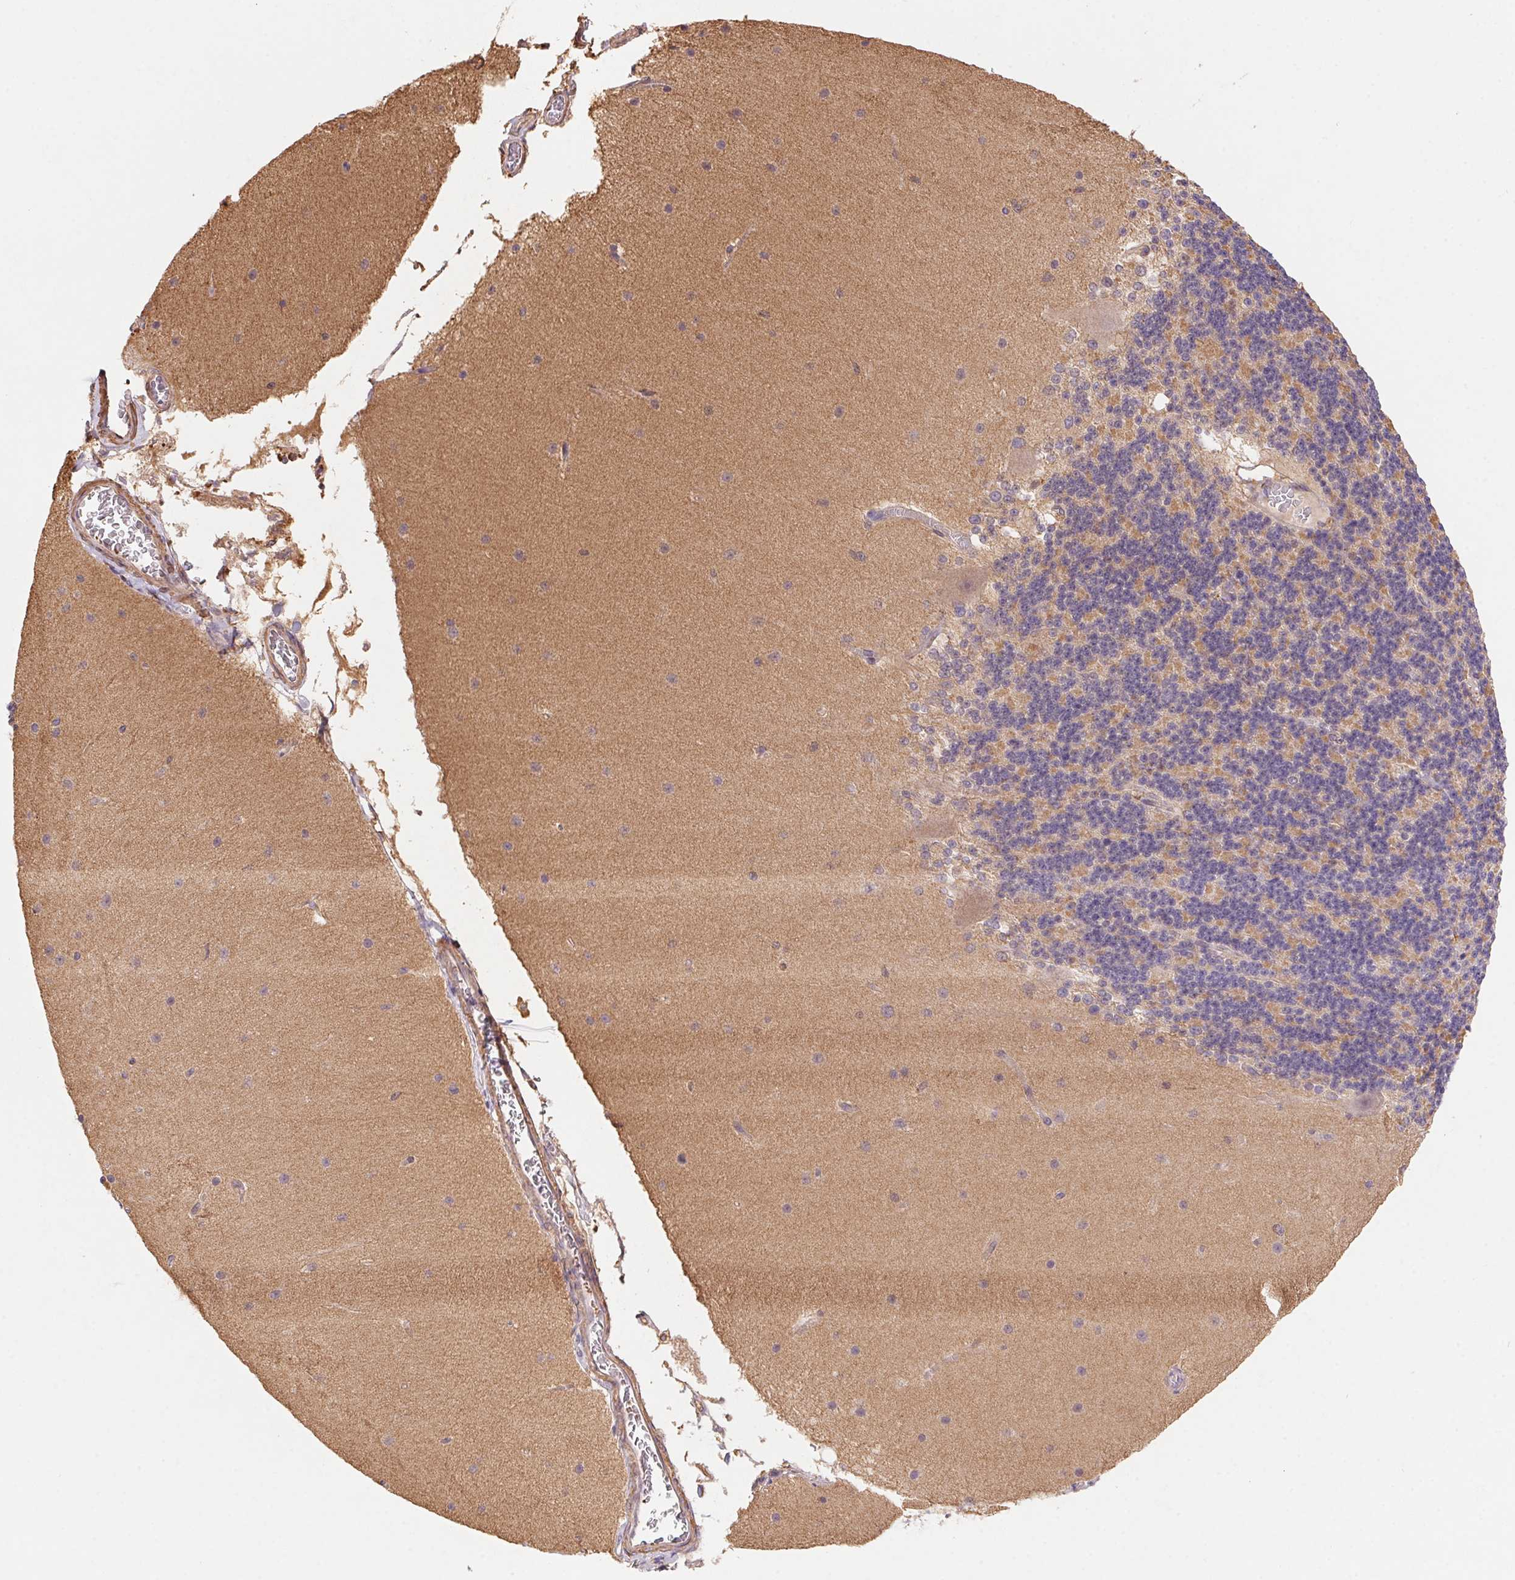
{"staining": {"intensity": "moderate", "quantity": "25%-75%", "location": "cytoplasmic/membranous"}, "tissue": "cerebellum", "cell_type": "Cells in granular layer", "image_type": "normal", "snomed": [{"axis": "morphology", "description": "Normal tissue, NOS"}, {"axis": "topography", "description": "Cerebellum"}], "caption": "Cerebellum stained with DAB immunohistochemistry demonstrates medium levels of moderate cytoplasmic/membranous expression in approximately 25%-75% of cells in granular layer.", "gene": "ATG10", "patient": {"sex": "female", "age": 19}}